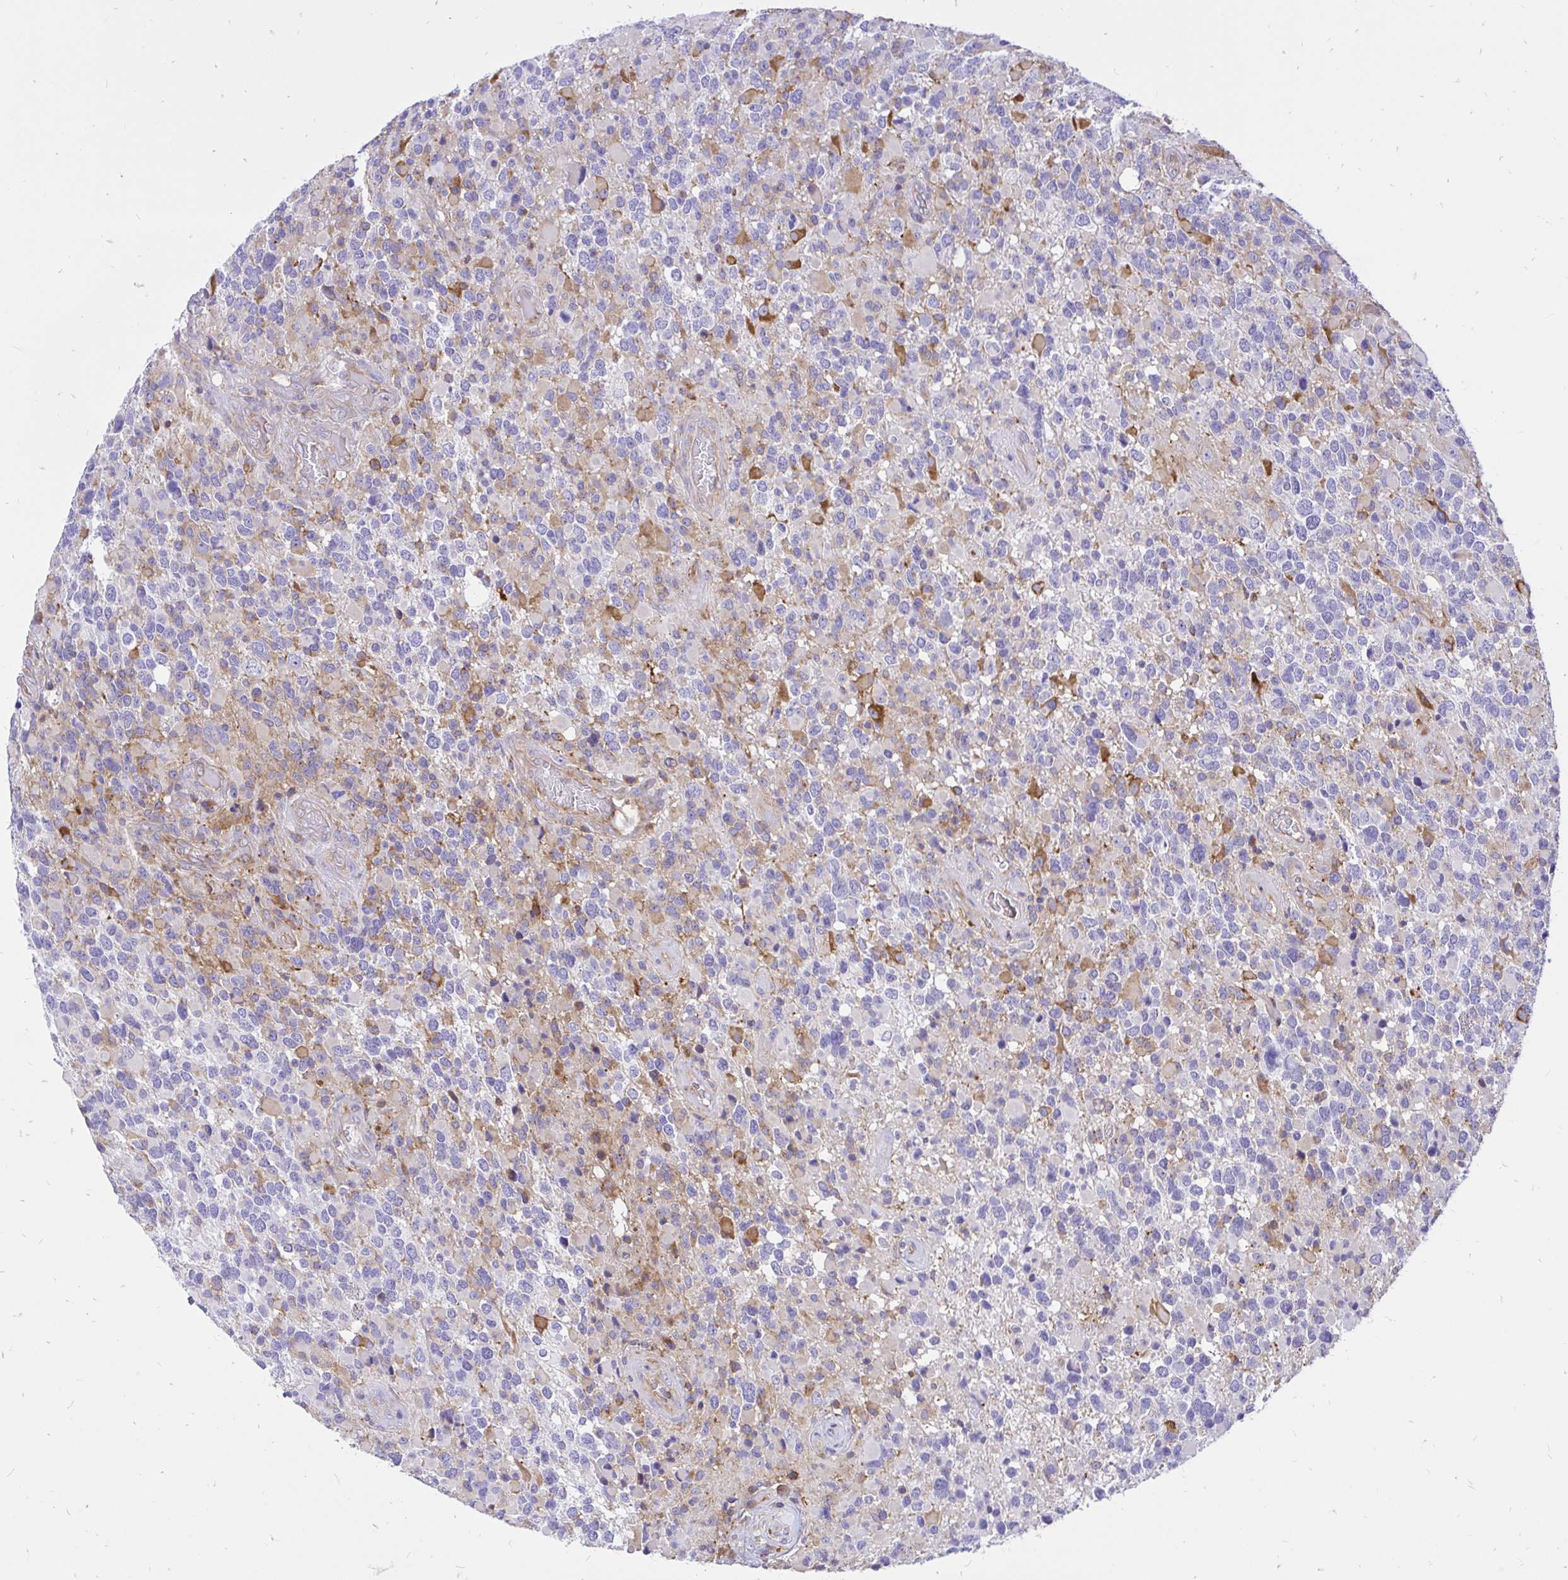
{"staining": {"intensity": "negative", "quantity": "none", "location": "none"}, "tissue": "glioma", "cell_type": "Tumor cells", "image_type": "cancer", "snomed": [{"axis": "morphology", "description": "Glioma, malignant, High grade"}, {"axis": "topography", "description": "Brain"}], "caption": "Tumor cells are negative for brown protein staining in malignant glioma (high-grade).", "gene": "ABCB10", "patient": {"sex": "female", "age": 40}}